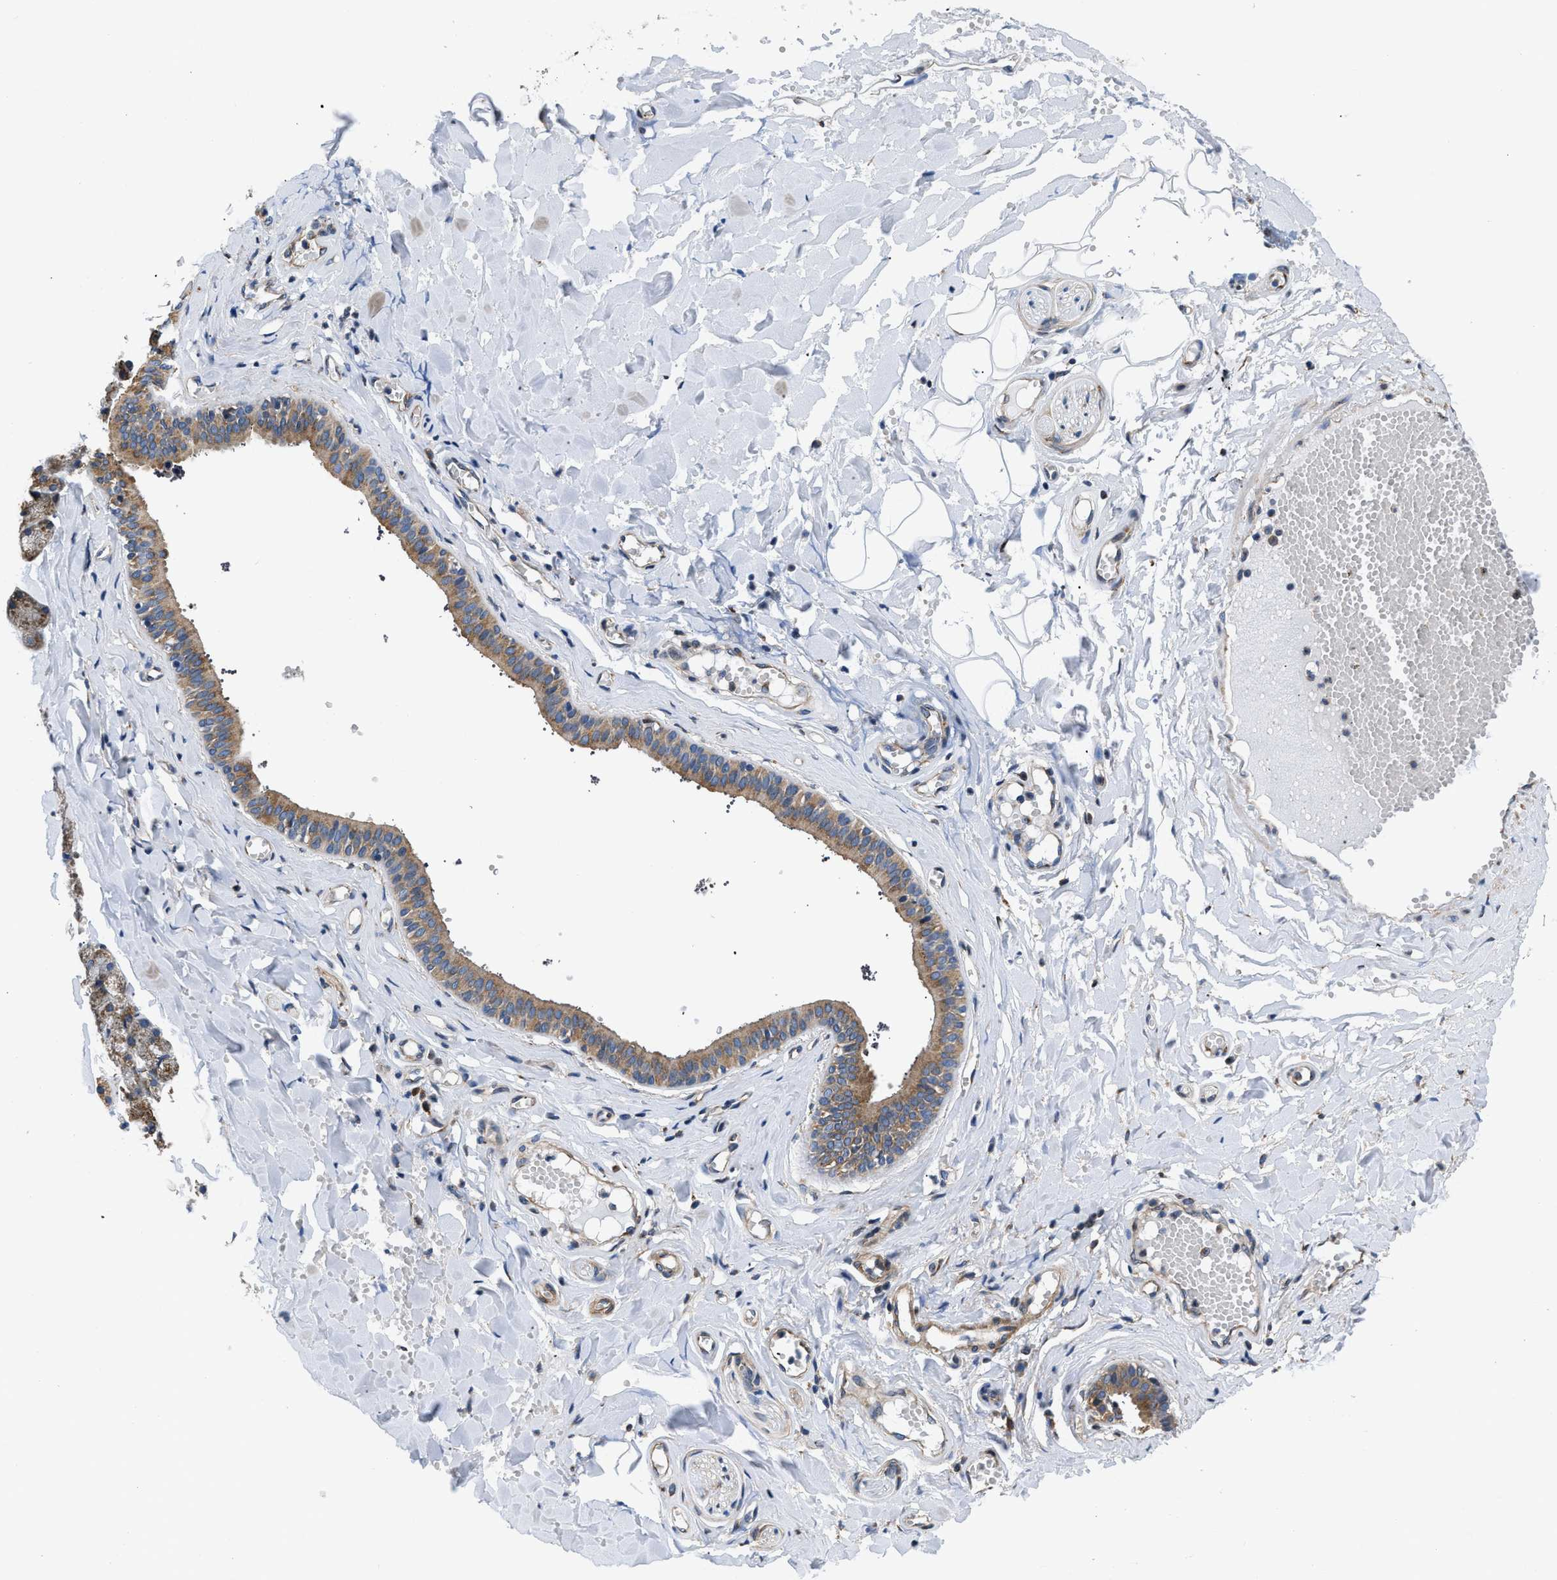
{"staining": {"intensity": "moderate", "quantity": ">75%", "location": "cytoplasmic/membranous"}, "tissue": "salivary gland", "cell_type": "Glandular cells", "image_type": "normal", "snomed": [{"axis": "morphology", "description": "Normal tissue, NOS"}, {"axis": "topography", "description": "Salivary gland"}], "caption": "This is a micrograph of immunohistochemistry staining of normal salivary gland, which shows moderate expression in the cytoplasmic/membranous of glandular cells.", "gene": "CEP128", "patient": {"sex": "male", "age": 62}}